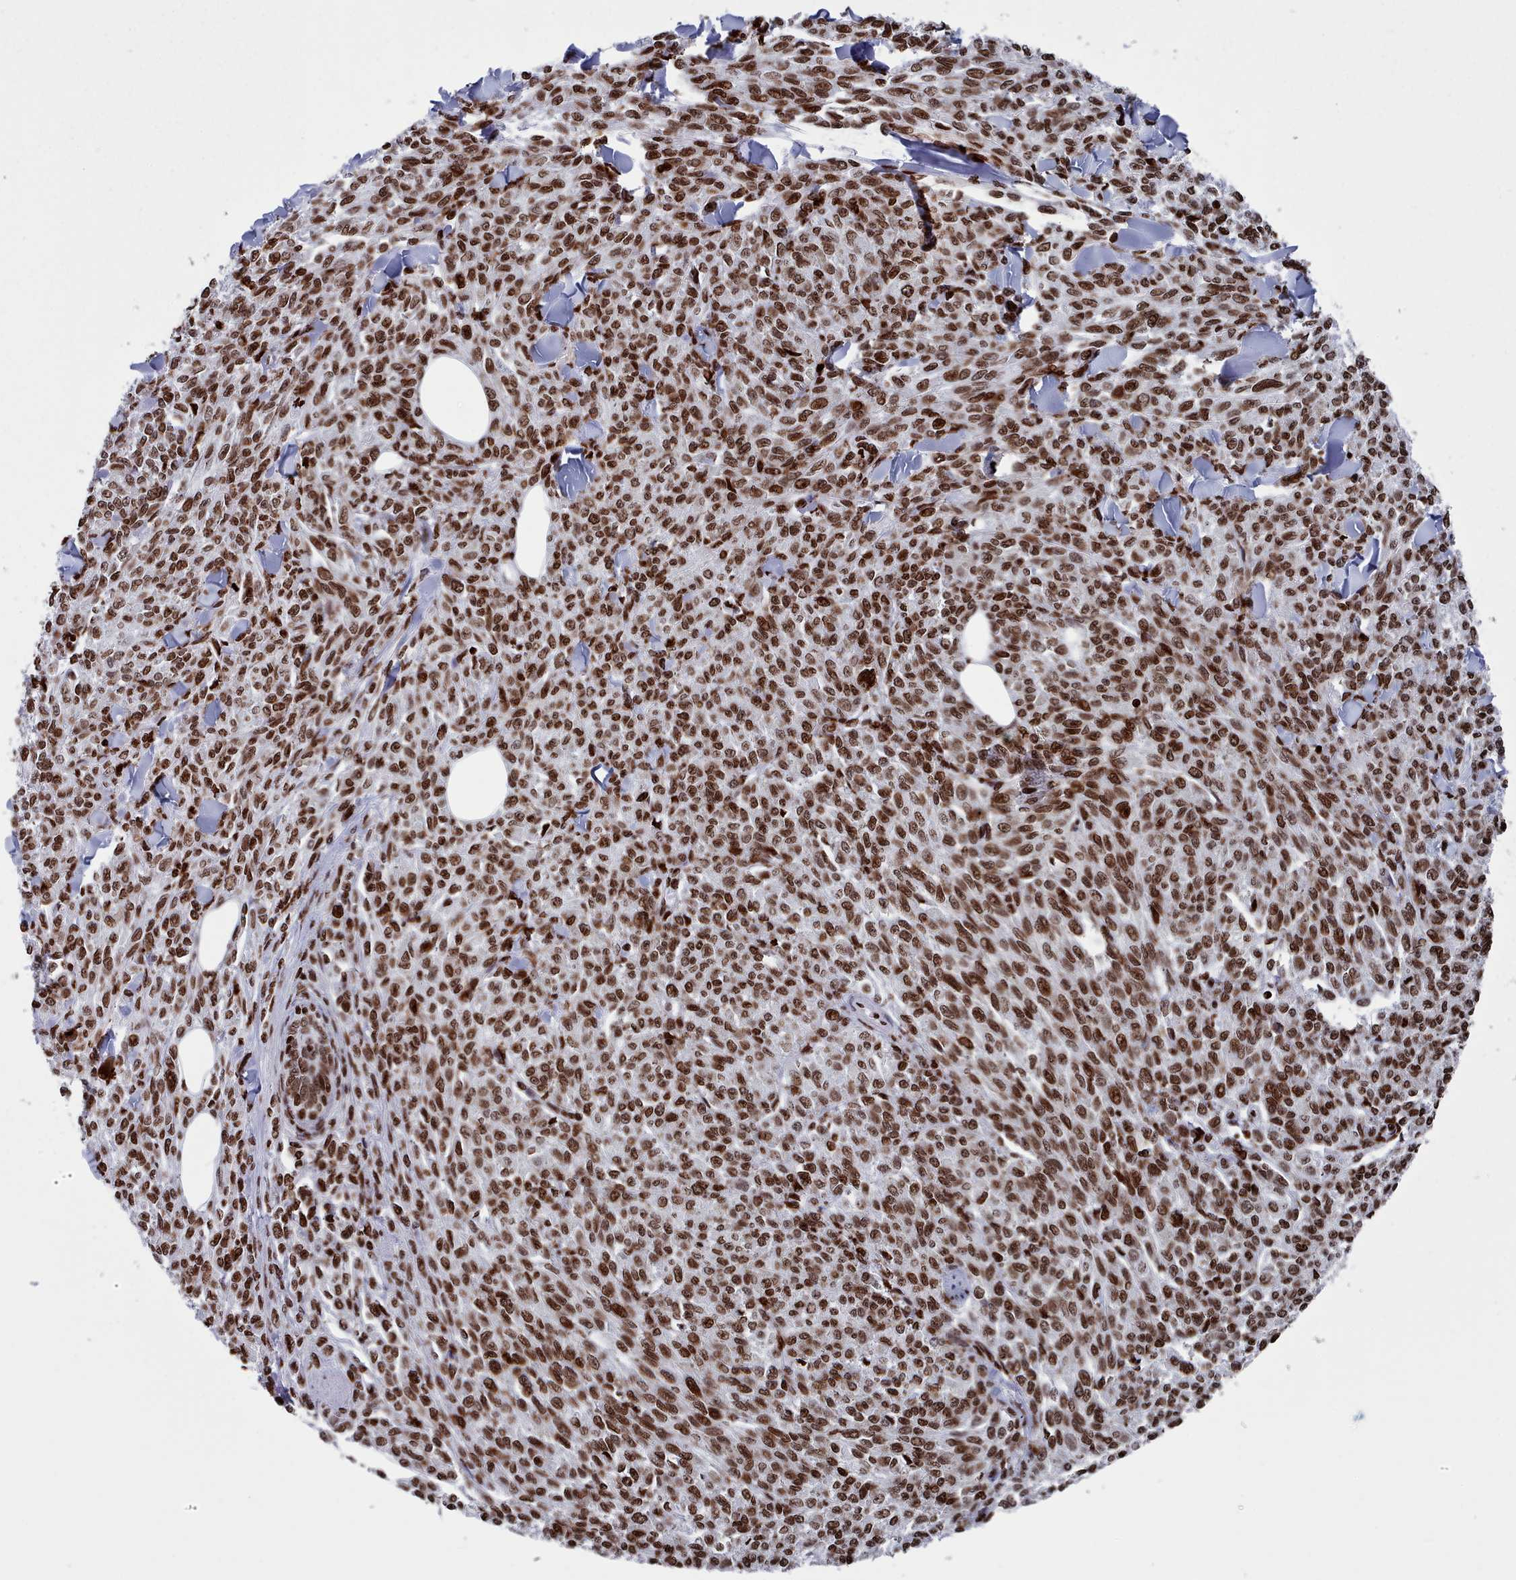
{"staining": {"intensity": "strong", "quantity": ">75%", "location": "nuclear"}, "tissue": "melanoma", "cell_type": "Tumor cells", "image_type": "cancer", "snomed": [{"axis": "morphology", "description": "Malignant melanoma, NOS"}, {"axis": "topography", "description": "Skin"}], "caption": "Tumor cells exhibit high levels of strong nuclear staining in about >75% of cells in human malignant melanoma.", "gene": "PCDHB12", "patient": {"sex": "female", "age": 52}}